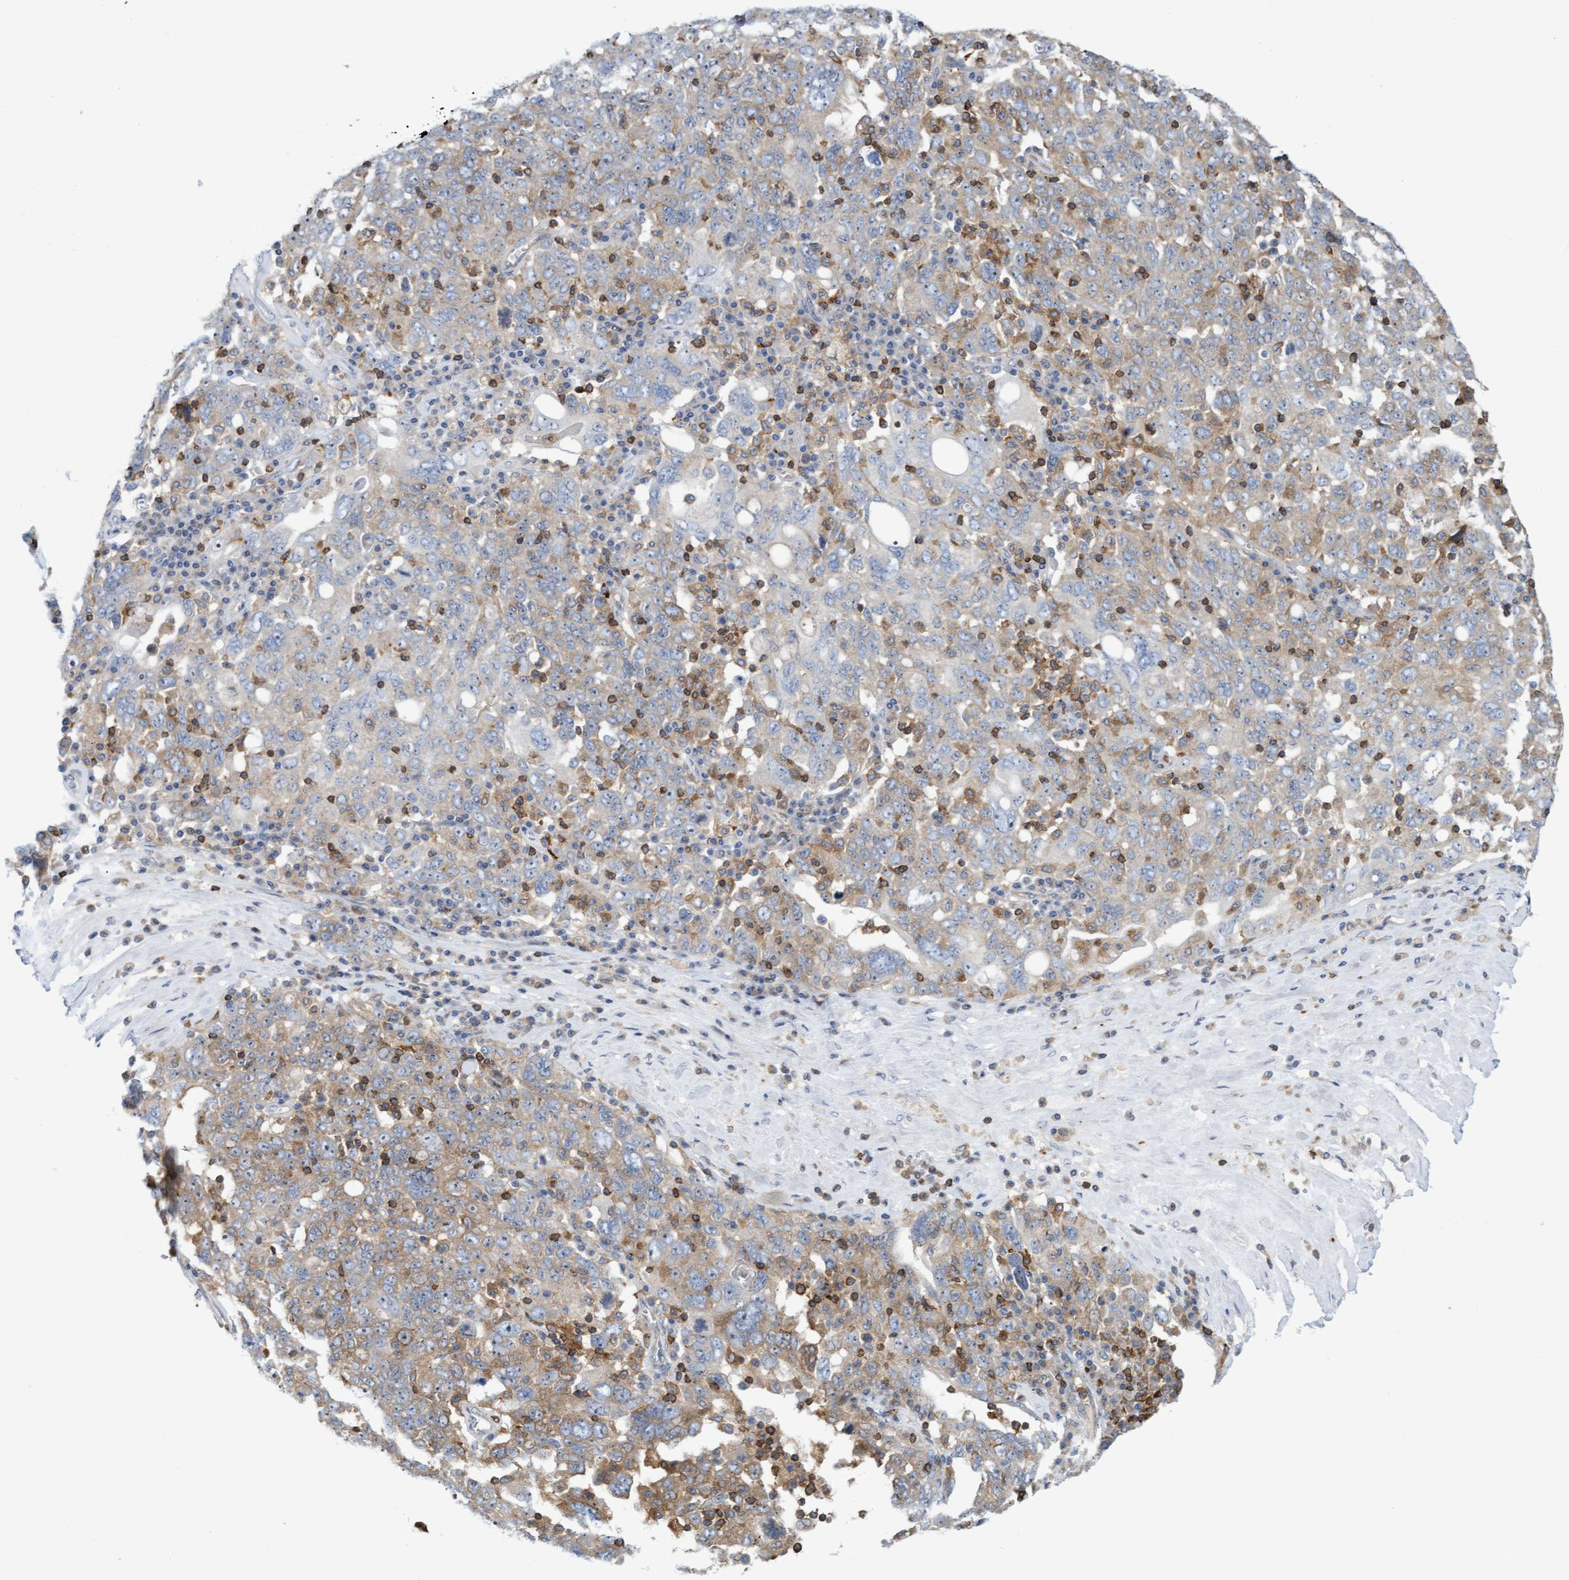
{"staining": {"intensity": "weak", "quantity": "25%-75%", "location": "cytoplasmic/membranous"}, "tissue": "ovarian cancer", "cell_type": "Tumor cells", "image_type": "cancer", "snomed": [{"axis": "morphology", "description": "Carcinoma, endometroid"}, {"axis": "topography", "description": "Ovary"}], "caption": "Immunohistochemistry (IHC) histopathology image of human ovarian cancer (endometroid carcinoma) stained for a protein (brown), which demonstrates low levels of weak cytoplasmic/membranous staining in approximately 25%-75% of tumor cells.", "gene": "FNBP1", "patient": {"sex": "female", "age": 62}}